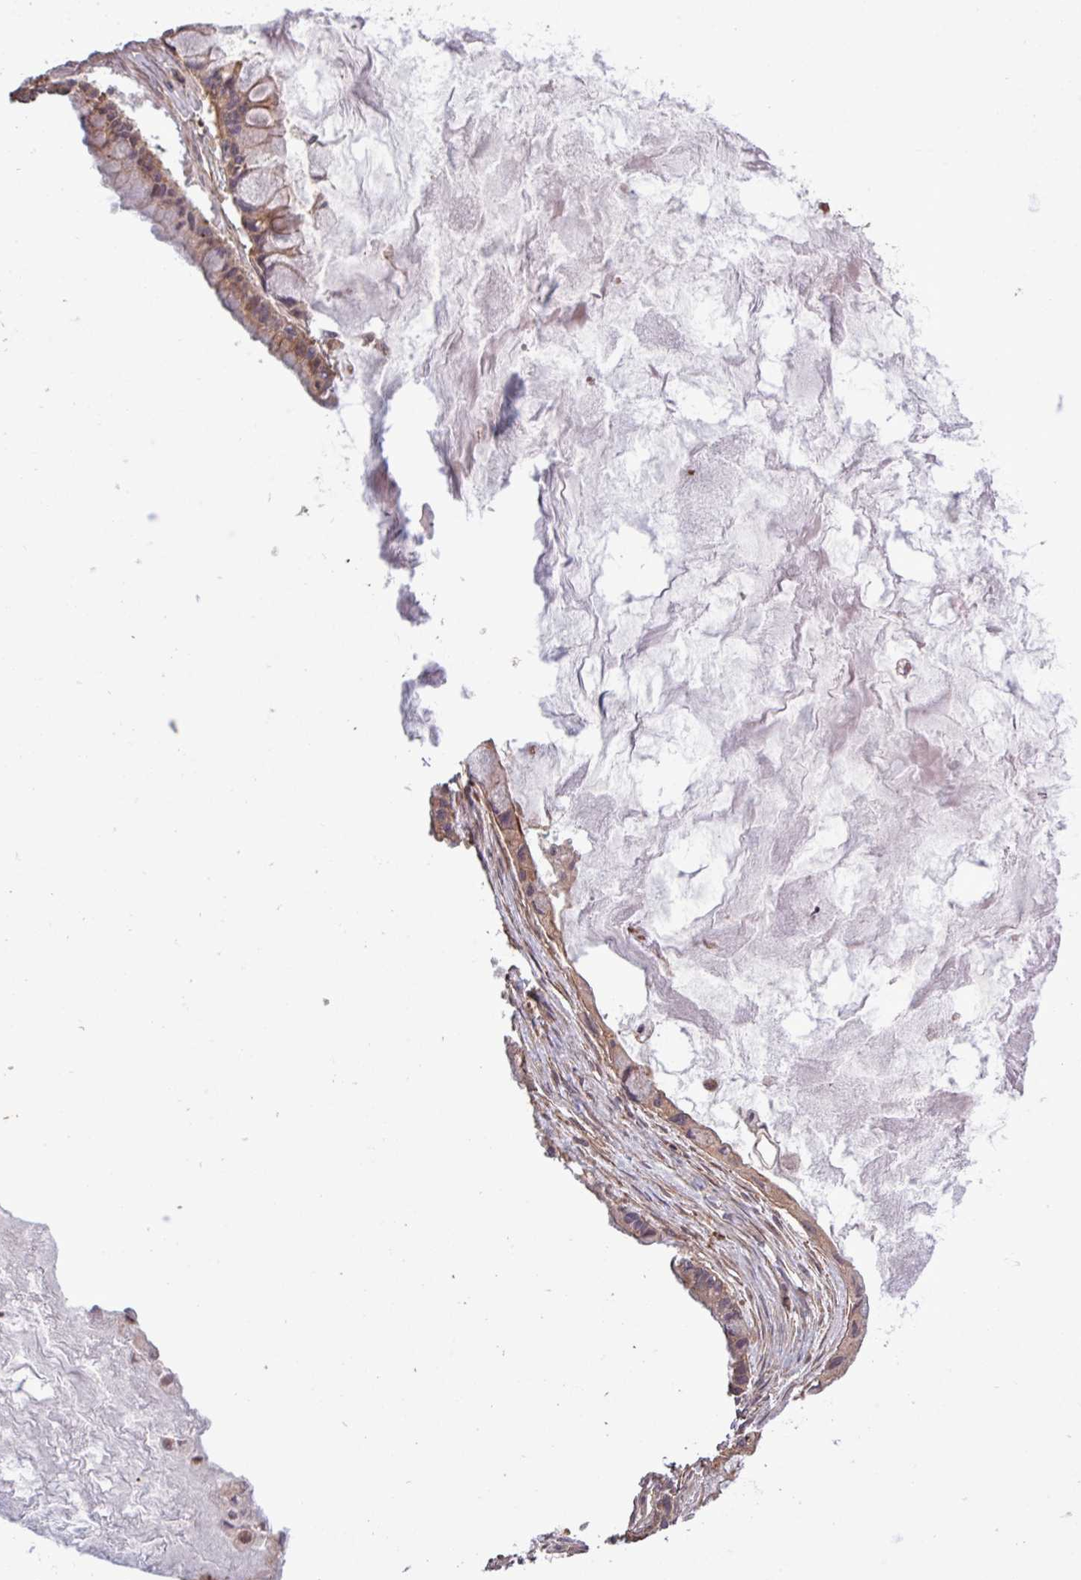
{"staining": {"intensity": "moderate", "quantity": ">75%", "location": "cytoplasmic/membranous"}, "tissue": "ovarian cancer", "cell_type": "Tumor cells", "image_type": "cancer", "snomed": [{"axis": "morphology", "description": "Cystadenocarcinoma, mucinous, NOS"}, {"axis": "topography", "description": "Ovary"}], "caption": "Immunohistochemistry staining of ovarian cancer (mucinous cystadenocarcinoma), which exhibits medium levels of moderate cytoplasmic/membranous positivity in approximately >75% of tumor cells indicating moderate cytoplasmic/membranous protein expression. The staining was performed using DAB (3,3'-diaminobenzidine) (brown) for protein detection and nuclei were counterstained in hematoxylin (blue).", "gene": "TRABD2A", "patient": {"sex": "female", "age": 63}}